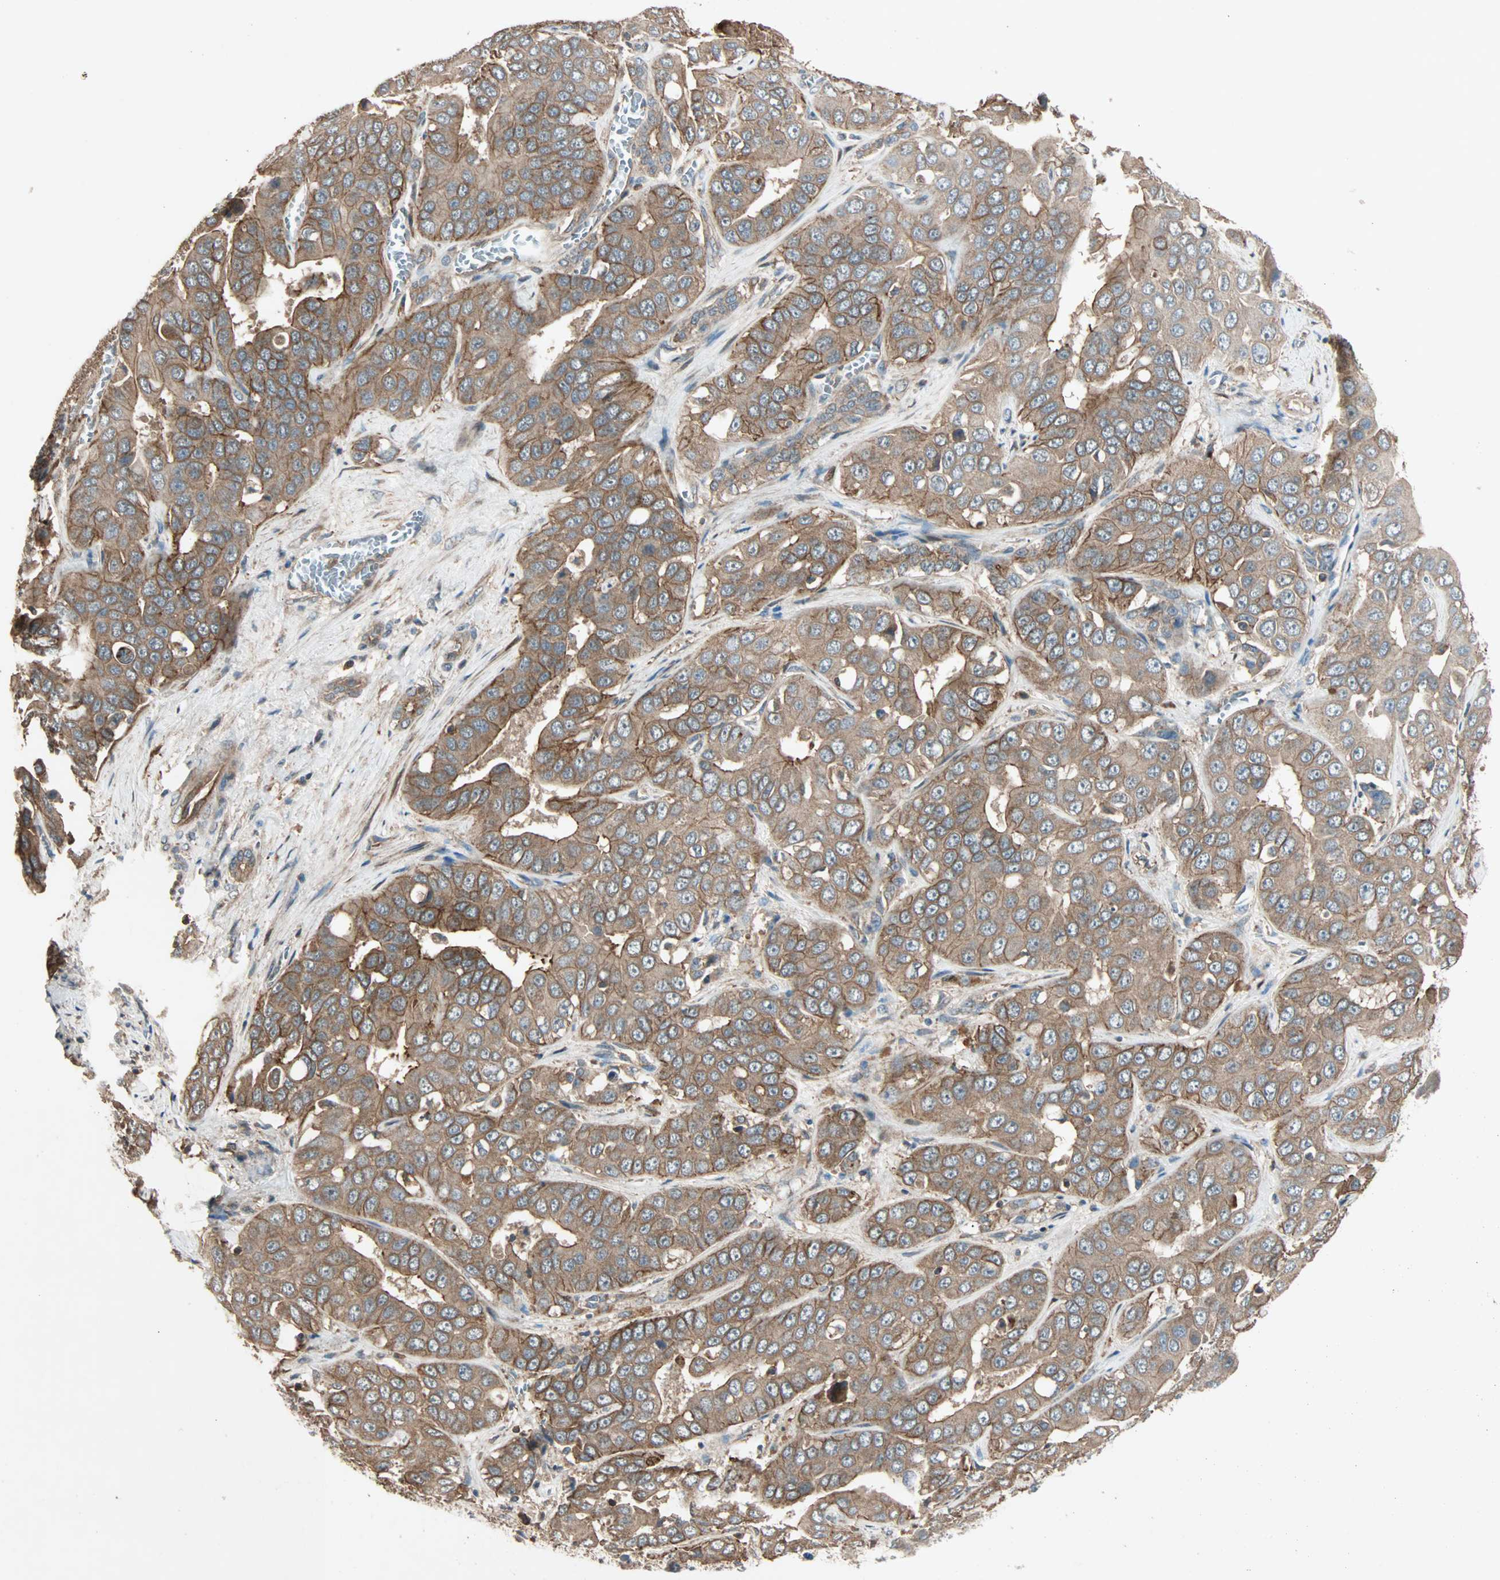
{"staining": {"intensity": "moderate", "quantity": ">75%", "location": "cytoplasmic/membranous"}, "tissue": "liver cancer", "cell_type": "Tumor cells", "image_type": "cancer", "snomed": [{"axis": "morphology", "description": "Cholangiocarcinoma"}, {"axis": "topography", "description": "Liver"}], "caption": "Moderate cytoplasmic/membranous positivity is identified in approximately >75% of tumor cells in liver cancer (cholangiocarcinoma). The staining was performed using DAB, with brown indicating positive protein expression. Nuclei are stained blue with hematoxylin.", "gene": "MAP3K21", "patient": {"sex": "female", "age": 52}}